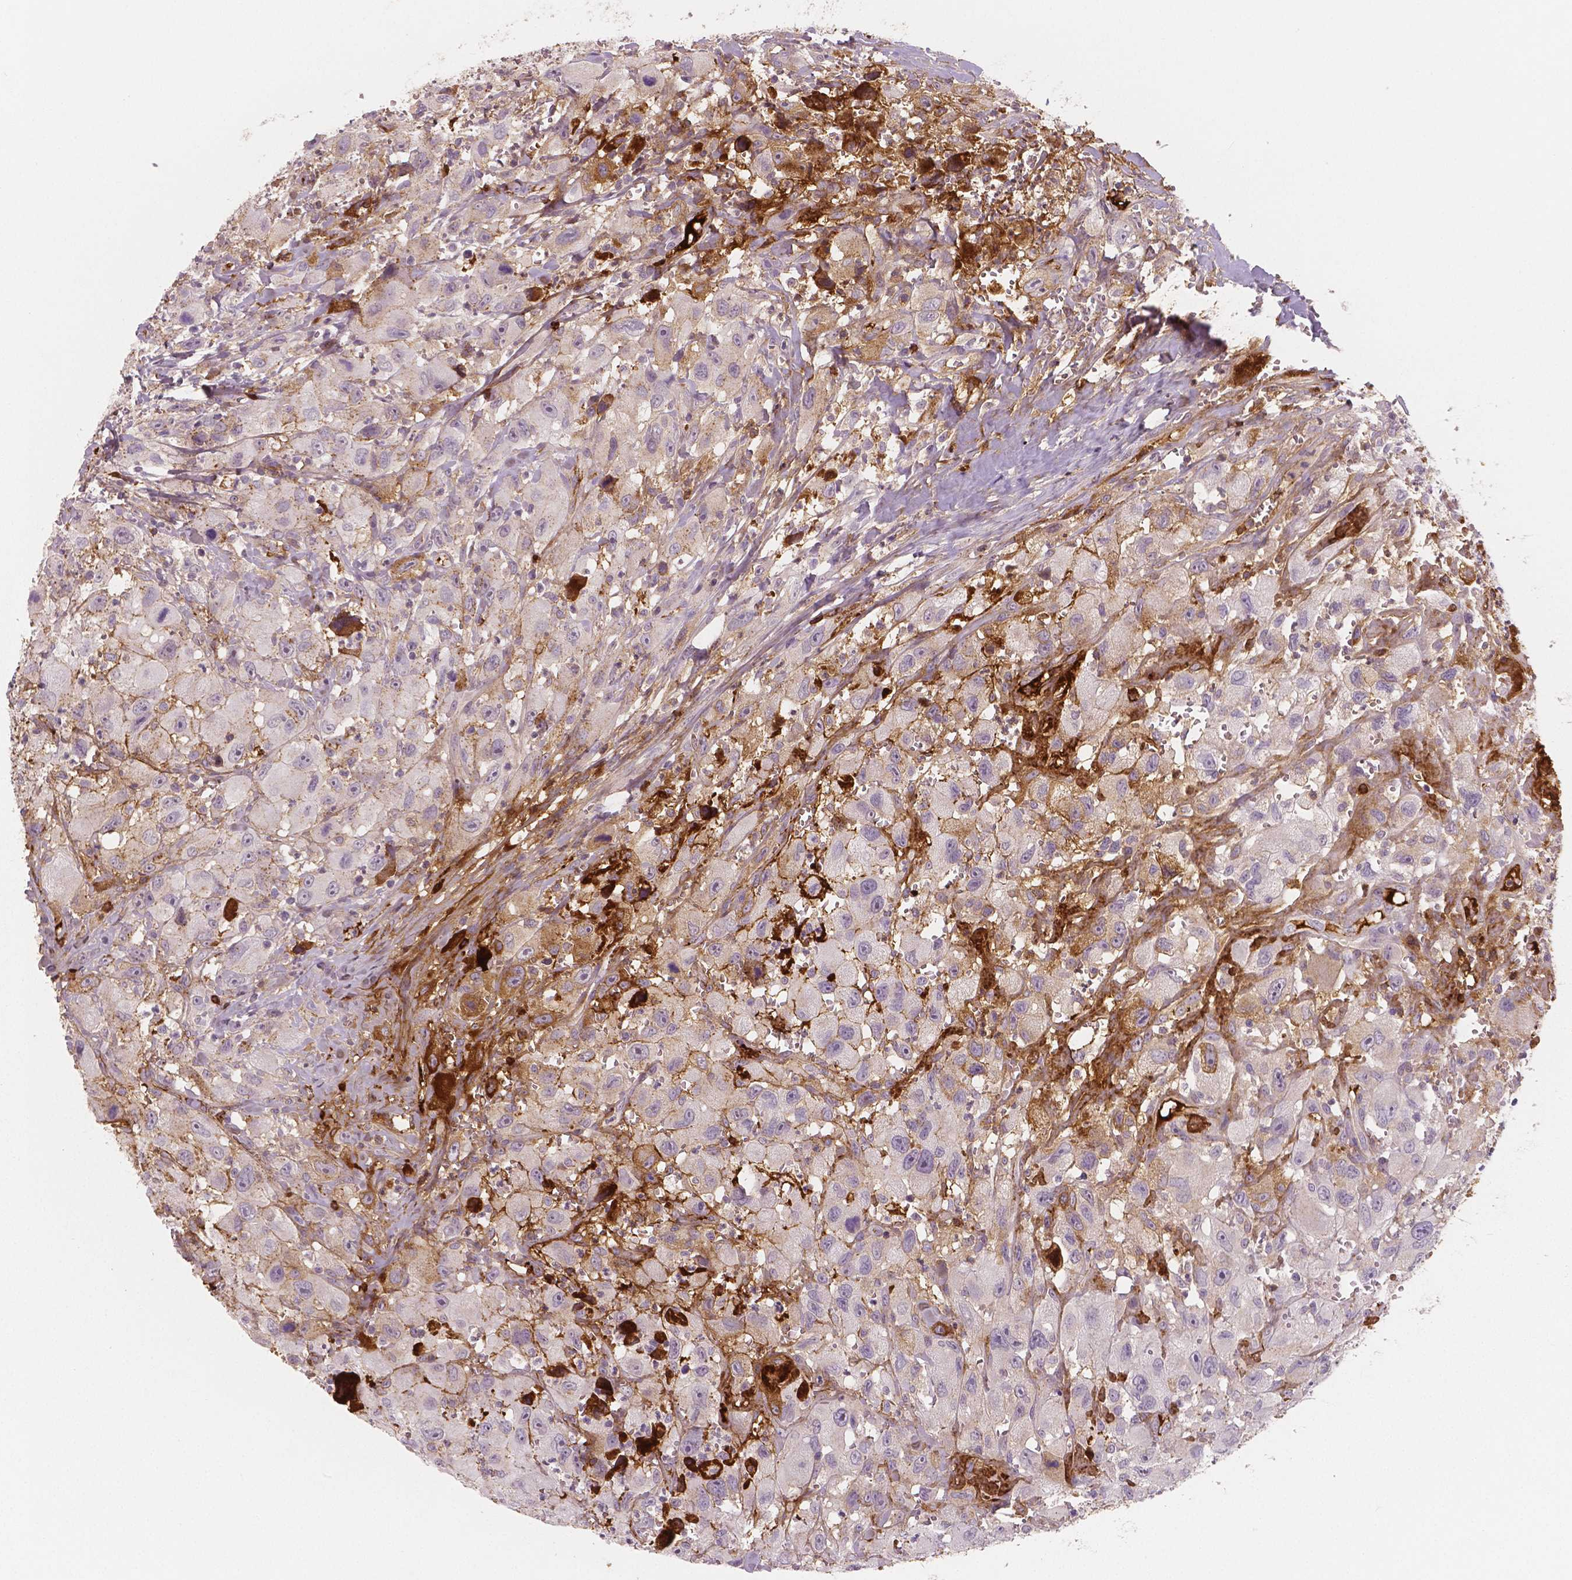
{"staining": {"intensity": "negative", "quantity": "none", "location": "none"}, "tissue": "head and neck cancer", "cell_type": "Tumor cells", "image_type": "cancer", "snomed": [{"axis": "morphology", "description": "Squamous cell carcinoma, NOS"}, {"axis": "morphology", "description": "Squamous cell carcinoma, metastatic, NOS"}, {"axis": "topography", "description": "Oral tissue"}, {"axis": "topography", "description": "Head-Neck"}], "caption": "Photomicrograph shows no protein expression in tumor cells of head and neck cancer (metastatic squamous cell carcinoma) tissue.", "gene": "APOA4", "patient": {"sex": "female", "age": 85}}